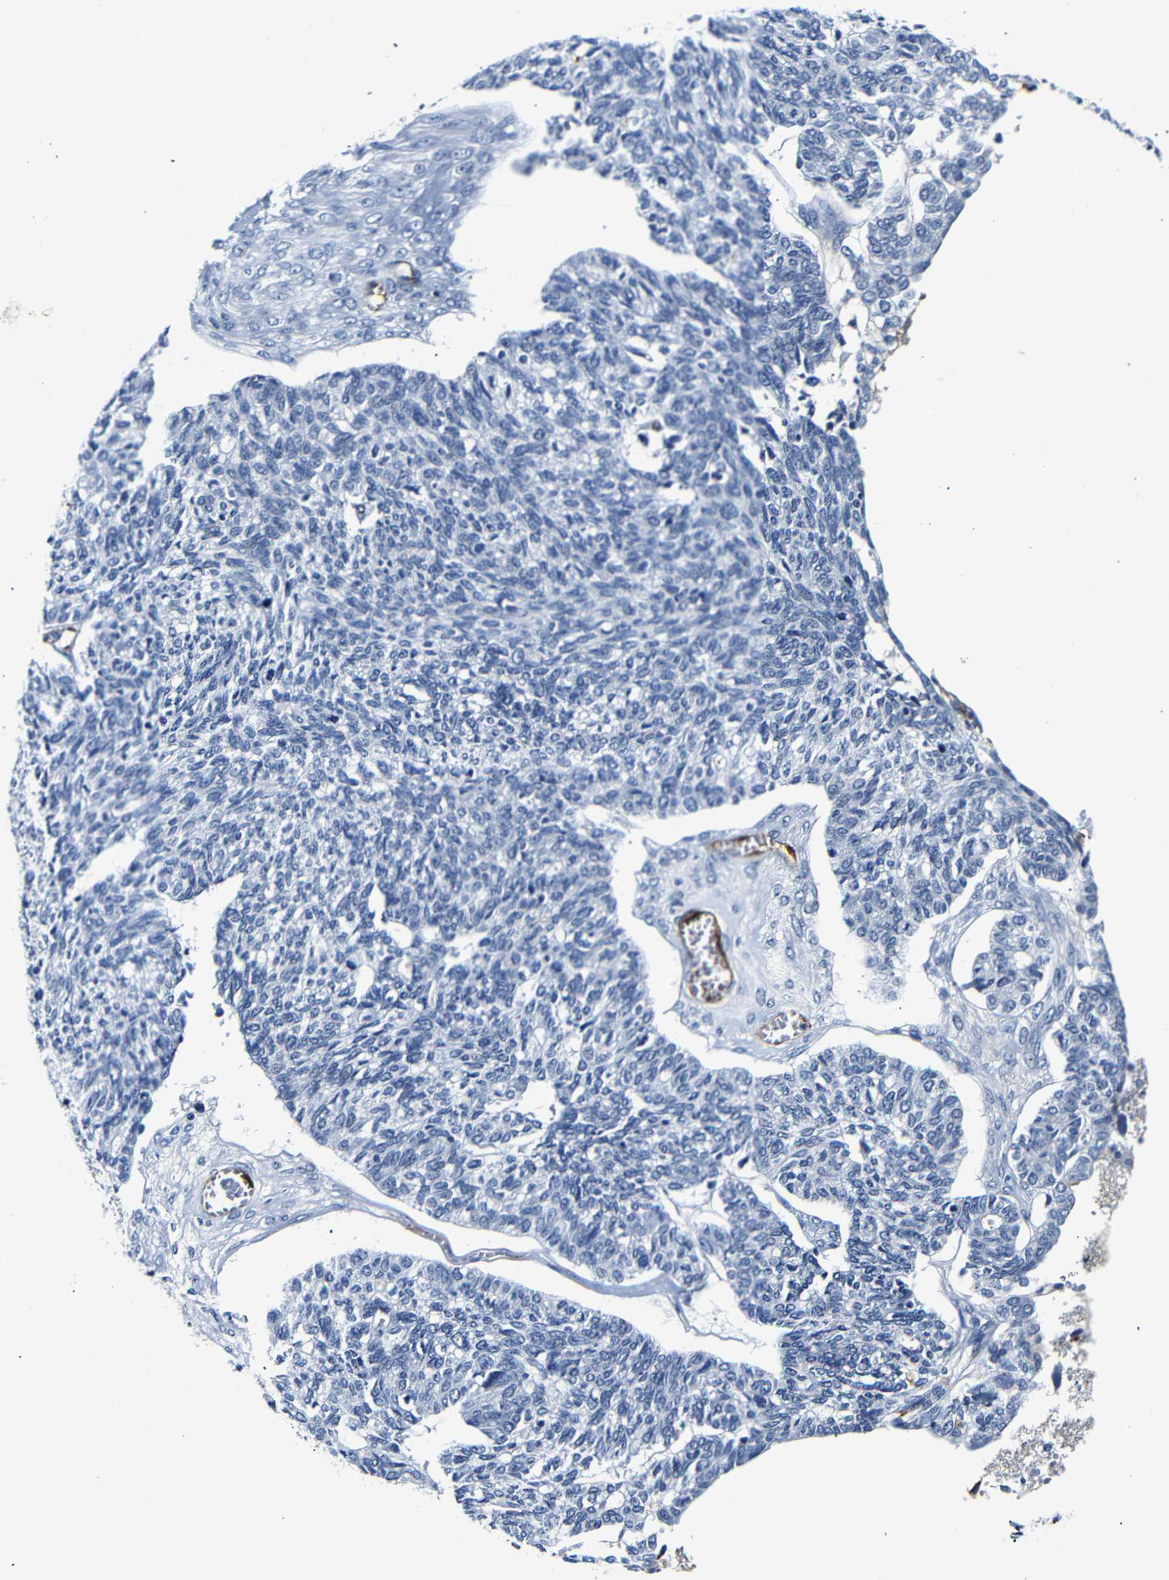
{"staining": {"intensity": "moderate", "quantity": "<25%", "location": "cytoplasmic/membranous"}, "tissue": "ovarian cancer", "cell_type": "Tumor cells", "image_type": "cancer", "snomed": [{"axis": "morphology", "description": "Cystadenocarcinoma, serous, NOS"}, {"axis": "topography", "description": "Ovary"}], "caption": "This is an image of immunohistochemistry (IHC) staining of ovarian cancer (serous cystadenocarcinoma), which shows moderate positivity in the cytoplasmic/membranous of tumor cells.", "gene": "MUC4", "patient": {"sex": "female", "age": 79}}